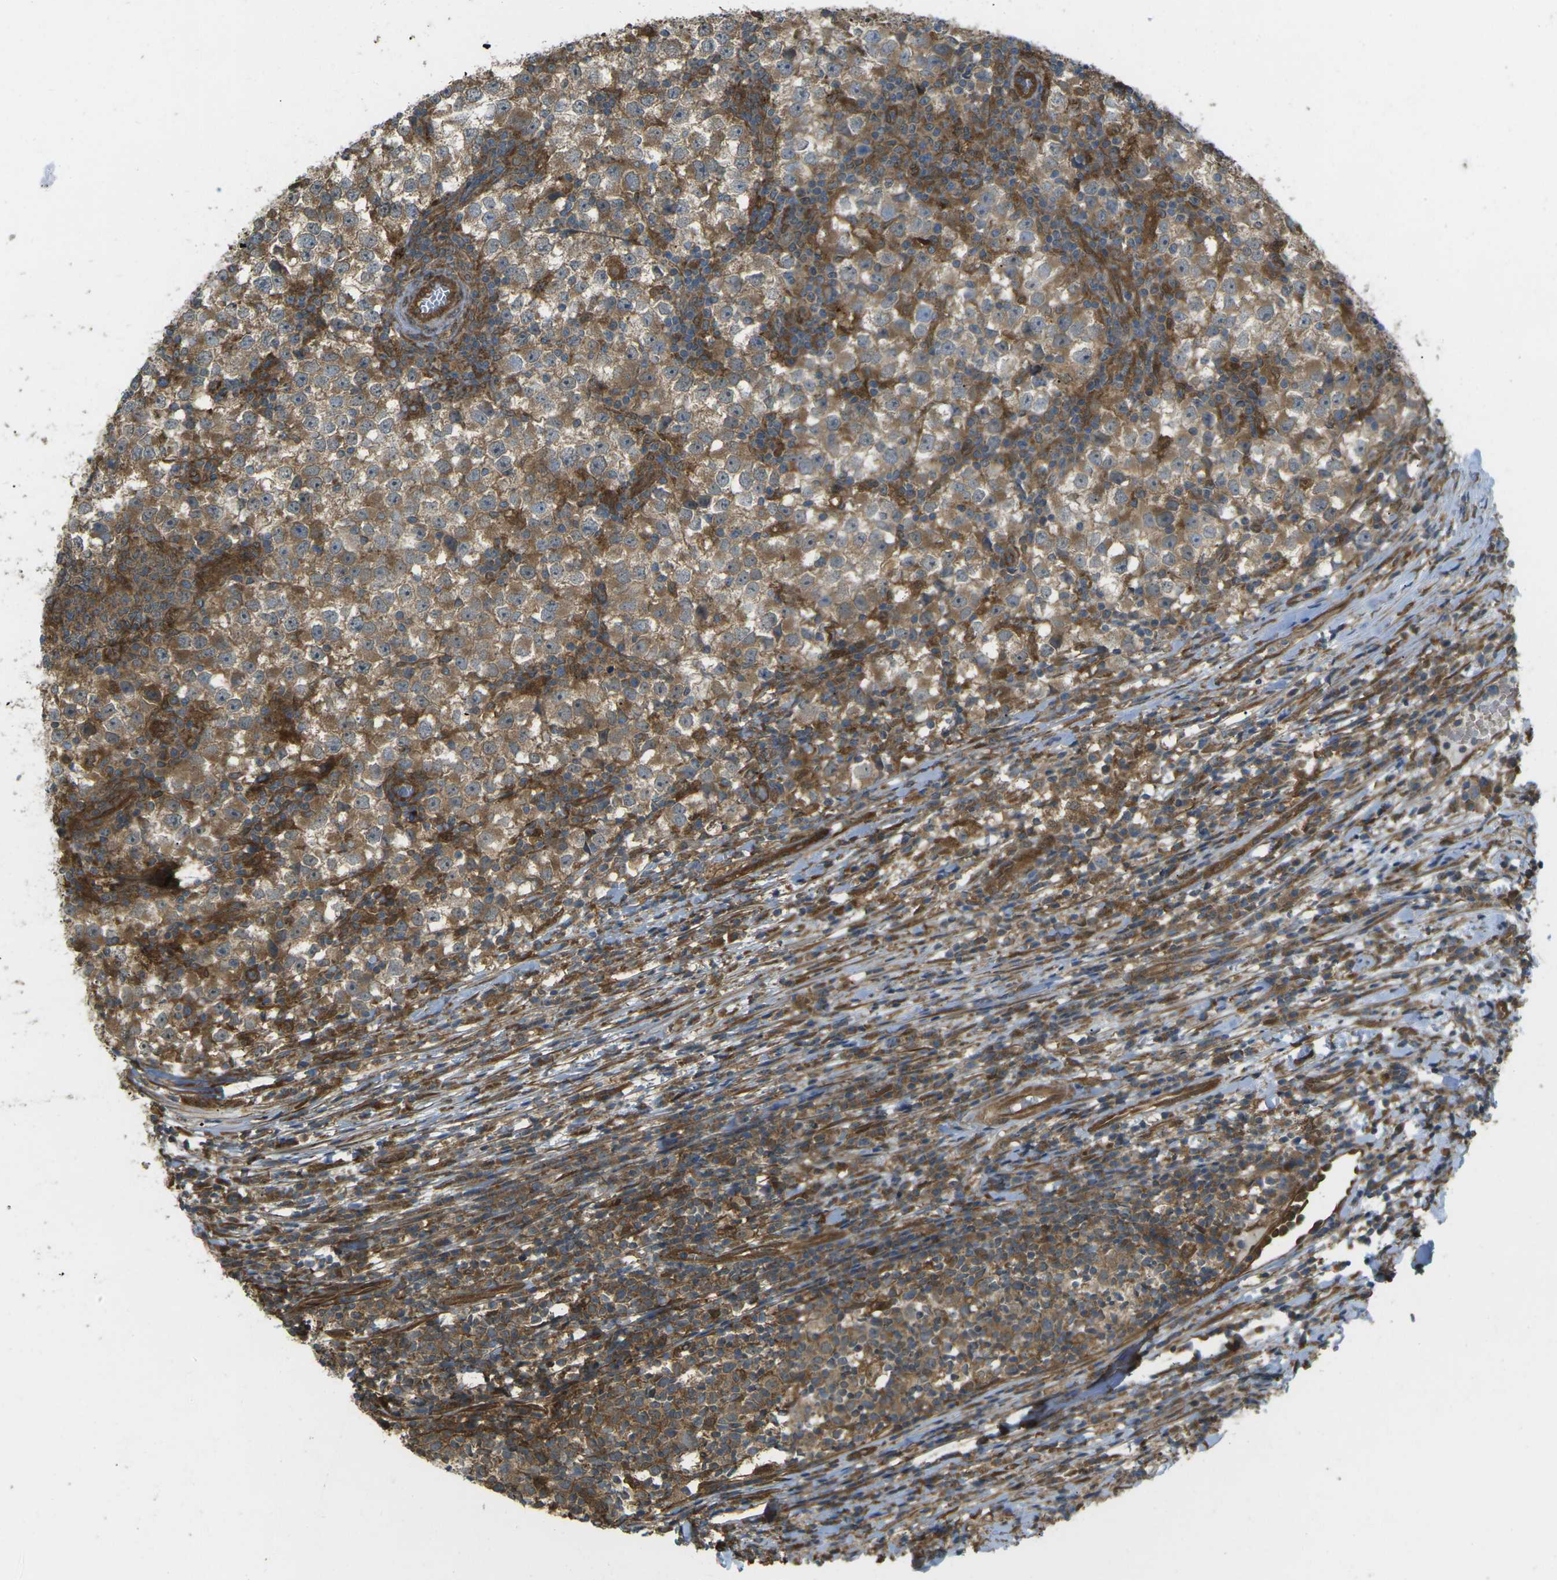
{"staining": {"intensity": "moderate", "quantity": ">75%", "location": "cytoplasmic/membranous"}, "tissue": "testis cancer", "cell_type": "Tumor cells", "image_type": "cancer", "snomed": [{"axis": "morphology", "description": "Seminoma, NOS"}, {"axis": "topography", "description": "Testis"}], "caption": "Immunohistochemistry (IHC) (DAB (3,3'-diaminobenzidine)) staining of testis cancer demonstrates moderate cytoplasmic/membranous protein expression in approximately >75% of tumor cells.", "gene": "CHMP3", "patient": {"sex": "male", "age": 65}}